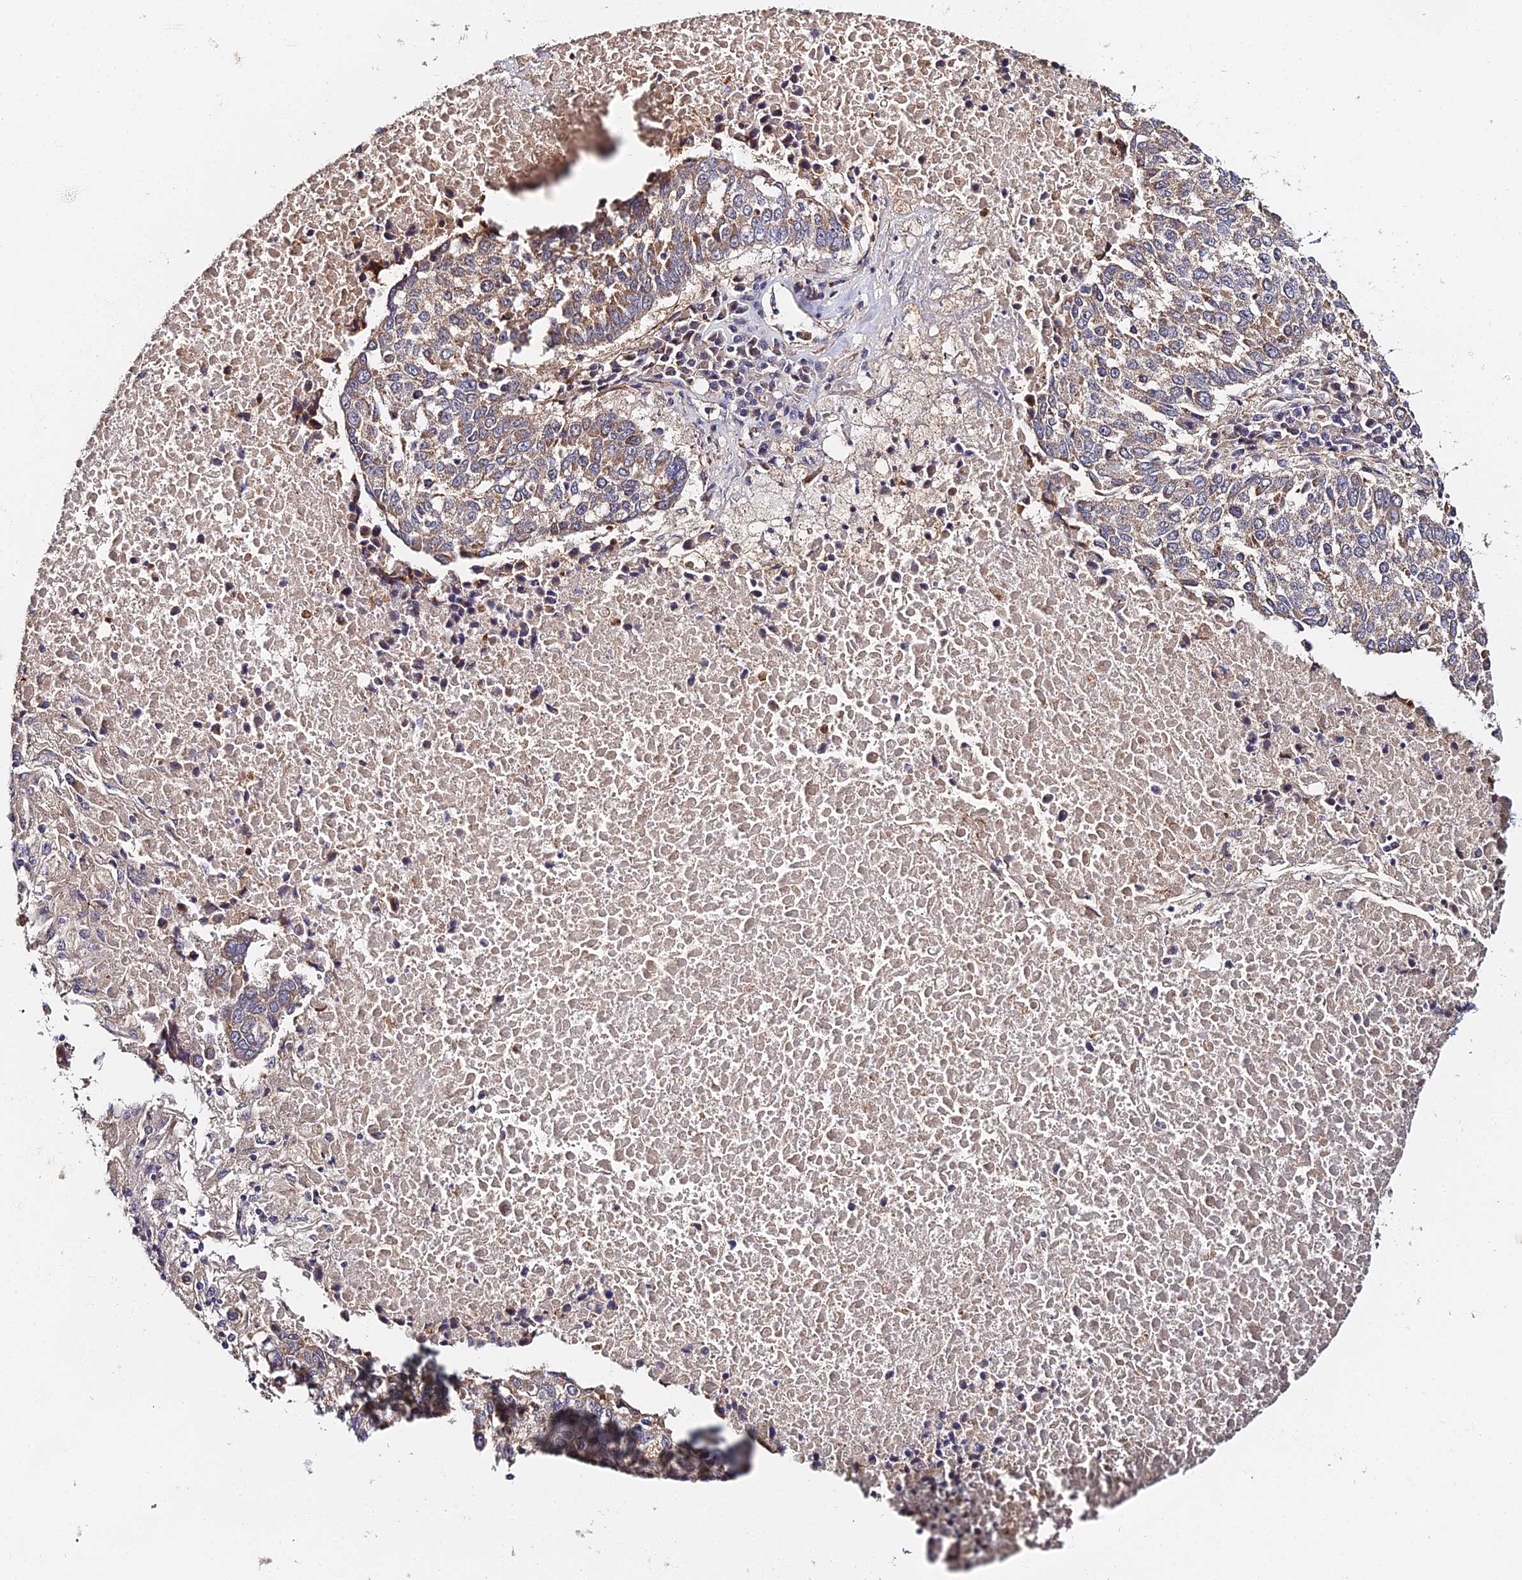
{"staining": {"intensity": "weak", "quantity": ">75%", "location": "cytoplasmic/membranous"}, "tissue": "lung cancer", "cell_type": "Tumor cells", "image_type": "cancer", "snomed": [{"axis": "morphology", "description": "Squamous cell carcinoma, NOS"}, {"axis": "topography", "description": "Lung"}], "caption": "Lung squamous cell carcinoma stained for a protein reveals weak cytoplasmic/membranous positivity in tumor cells.", "gene": "ZBED8", "patient": {"sex": "male", "age": 73}}